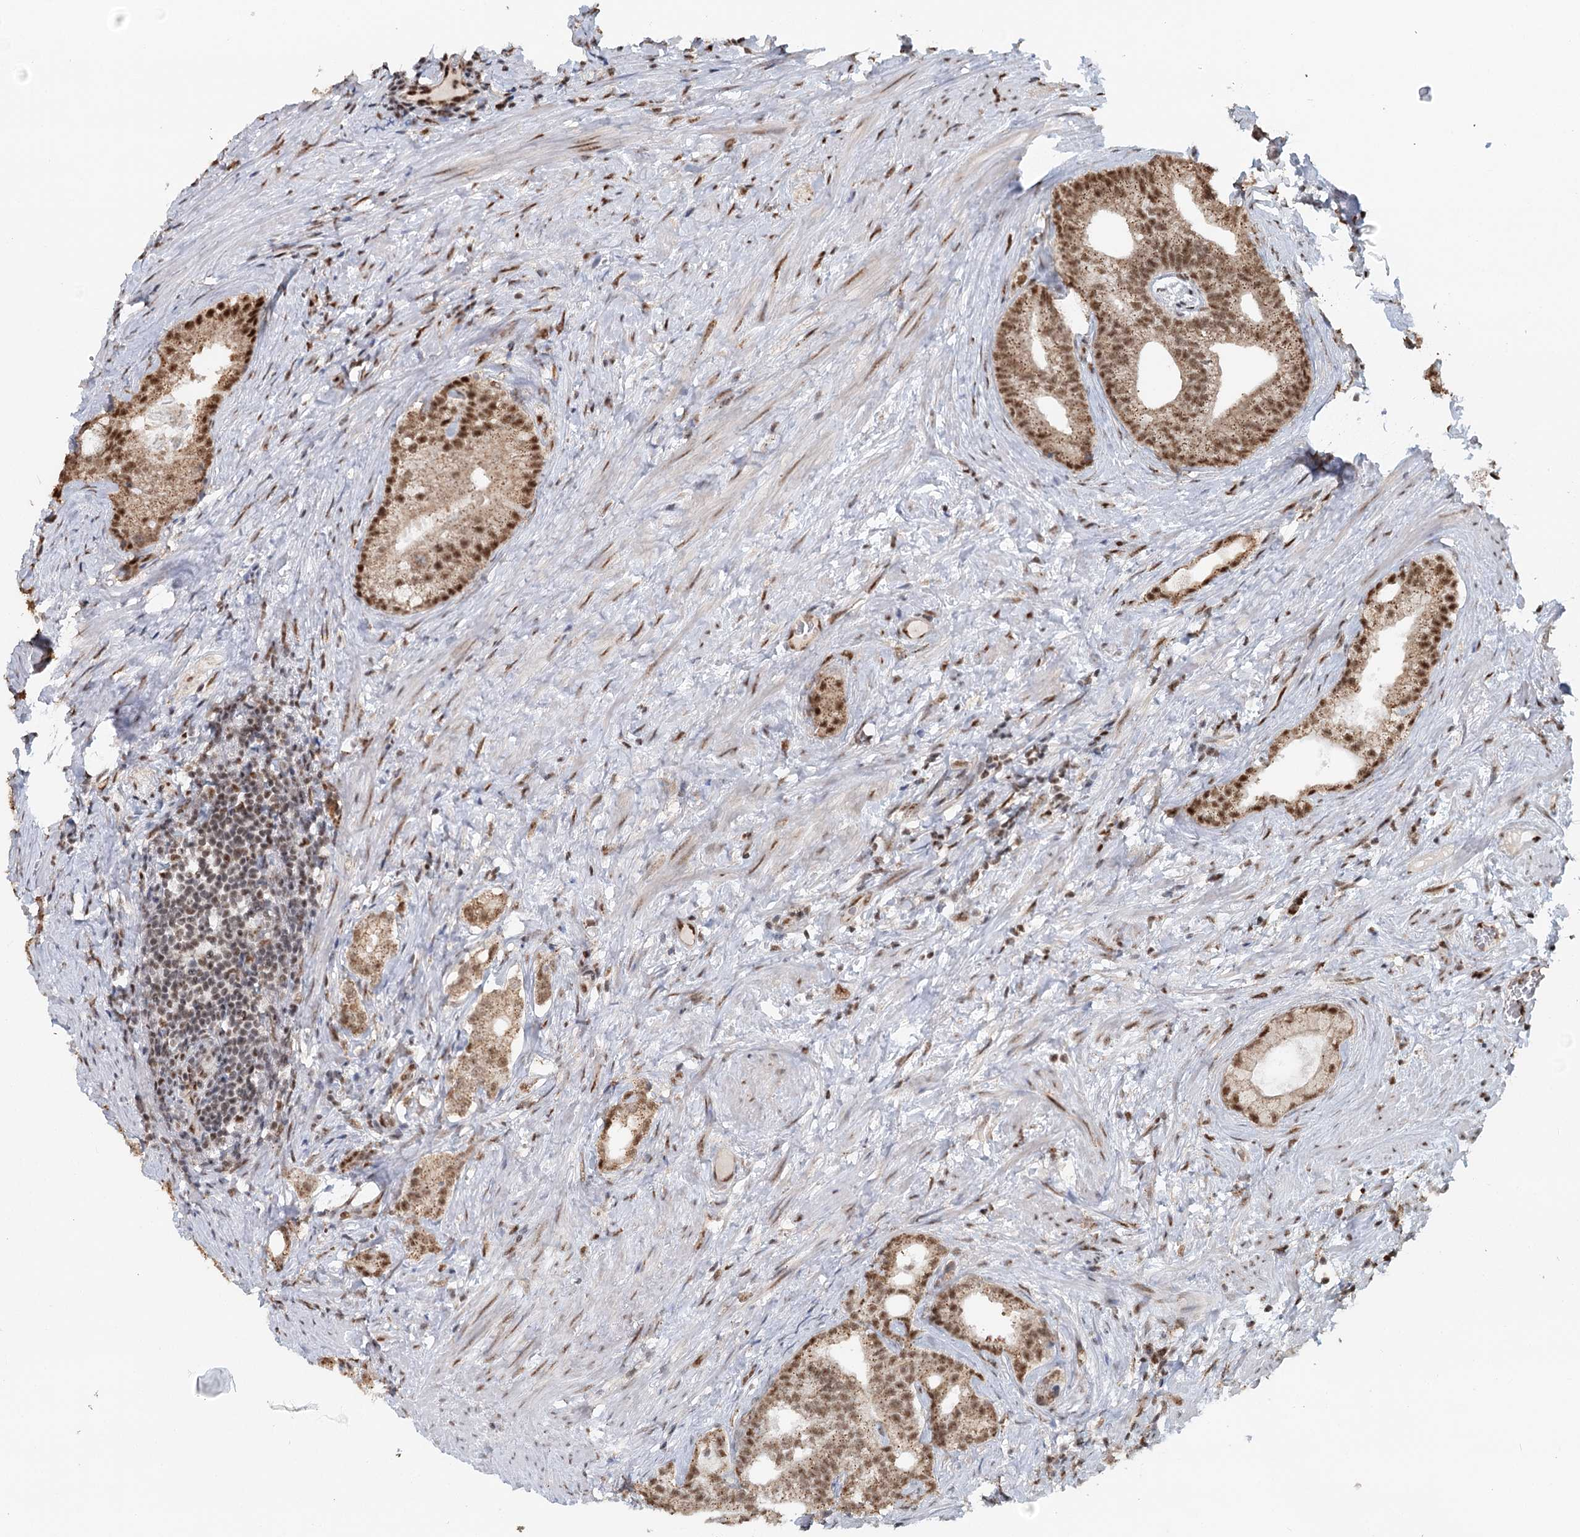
{"staining": {"intensity": "weak", "quantity": ">75%", "location": "cytoplasmic/membranous,nuclear"}, "tissue": "prostate cancer", "cell_type": "Tumor cells", "image_type": "cancer", "snomed": [{"axis": "morphology", "description": "Adenocarcinoma, Low grade"}, {"axis": "topography", "description": "Prostate"}], "caption": "The photomicrograph displays a brown stain indicating the presence of a protein in the cytoplasmic/membranous and nuclear of tumor cells in prostate adenocarcinoma (low-grade). Nuclei are stained in blue.", "gene": "GPALPP1", "patient": {"sex": "male", "age": 71}}